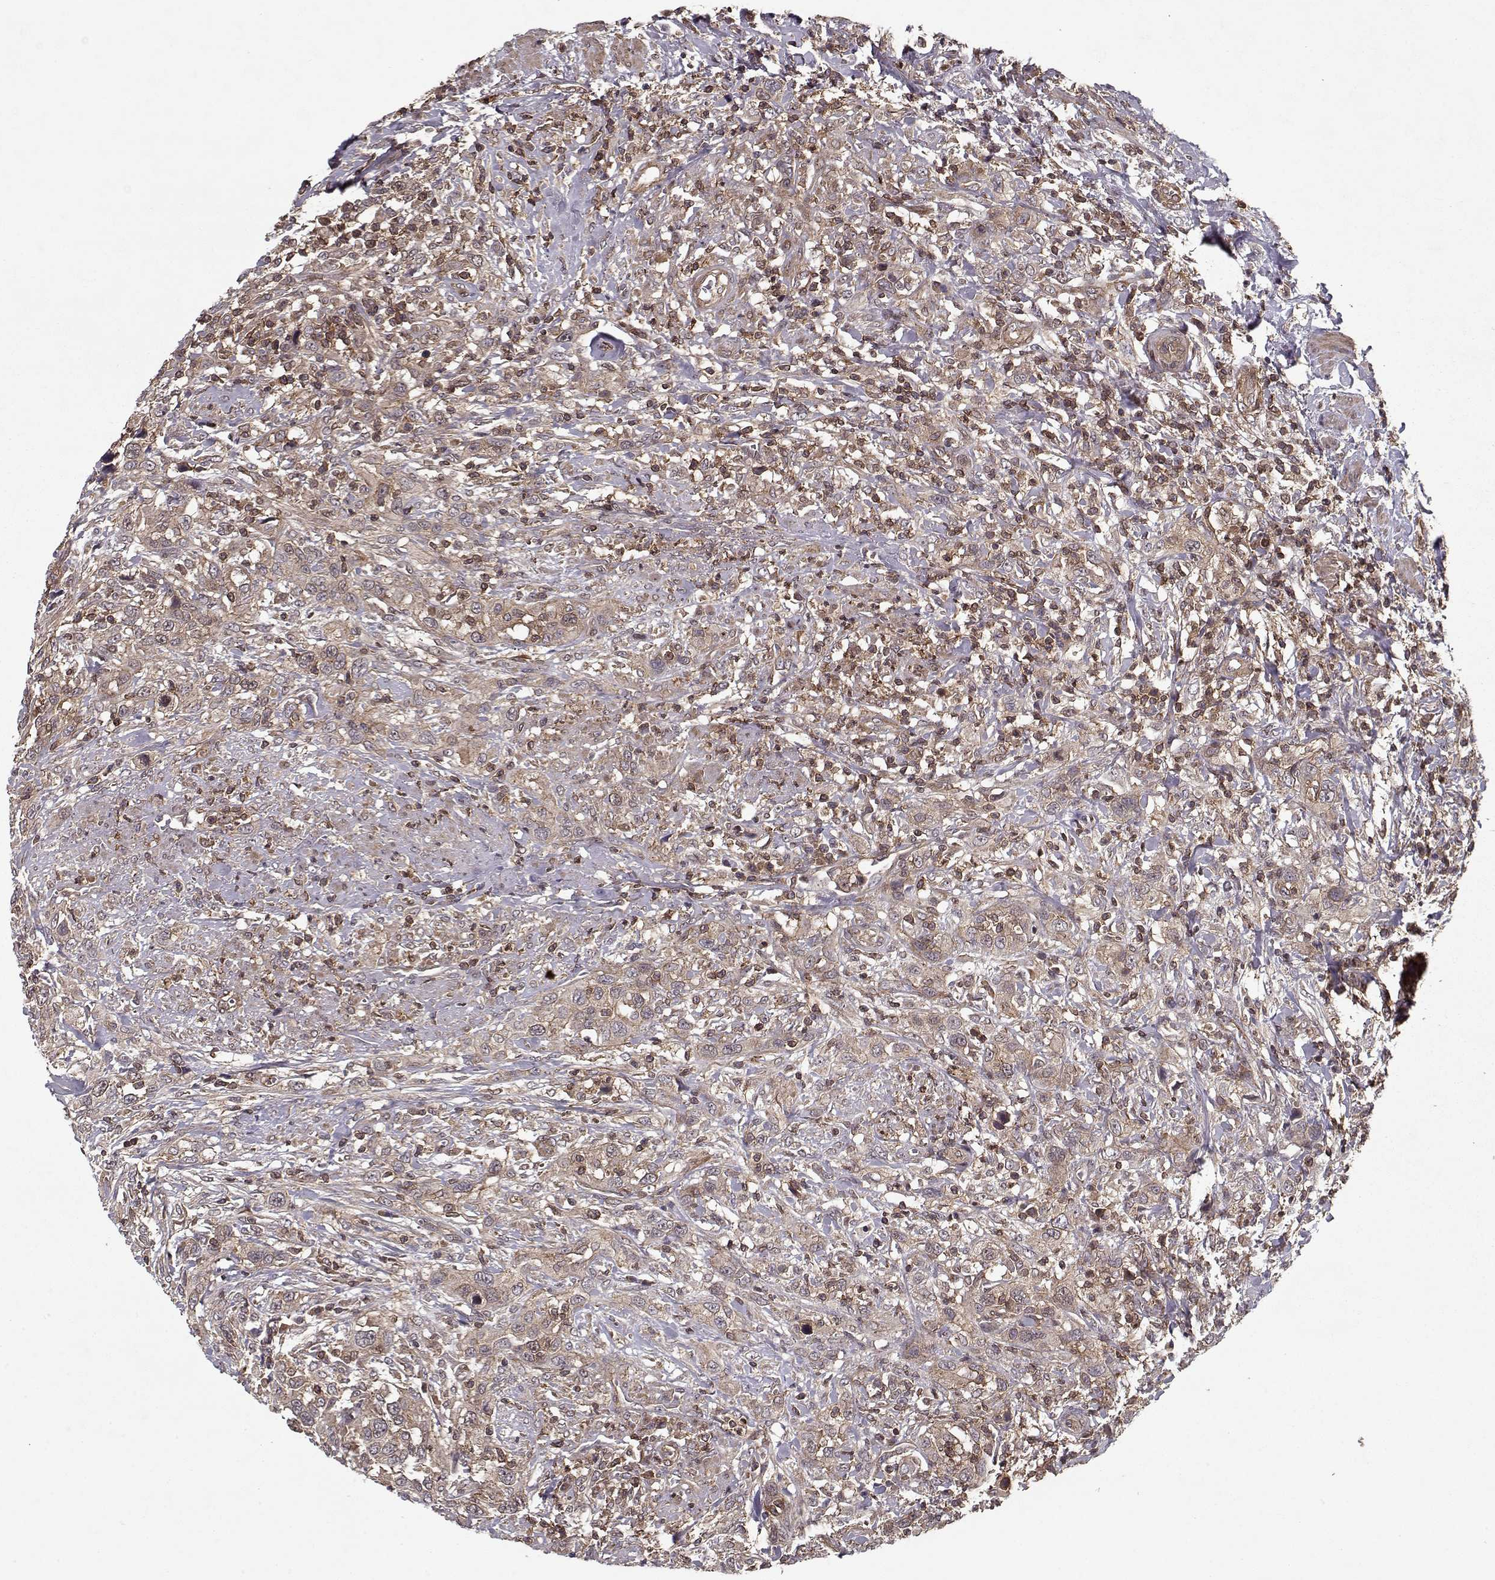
{"staining": {"intensity": "weak", "quantity": ">75%", "location": "cytoplasmic/membranous"}, "tissue": "urothelial cancer", "cell_type": "Tumor cells", "image_type": "cancer", "snomed": [{"axis": "morphology", "description": "Urothelial carcinoma, NOS"}, {"axis": "morphology", "description": "Urothelial carcinoma, High grade"}, {"axis": "topography", "description": "Urinary bladder"}], "caption": "A high-resolution photomicrograph shows immunohistochemistry (IHC) staining of urothelial cancer, which demonstrates weak cytoplasmic/membranous expression in approximately >75% of tumor cells.", "gene": "PPP1R12A", "patient": {"sex": "female", "age": 64}}